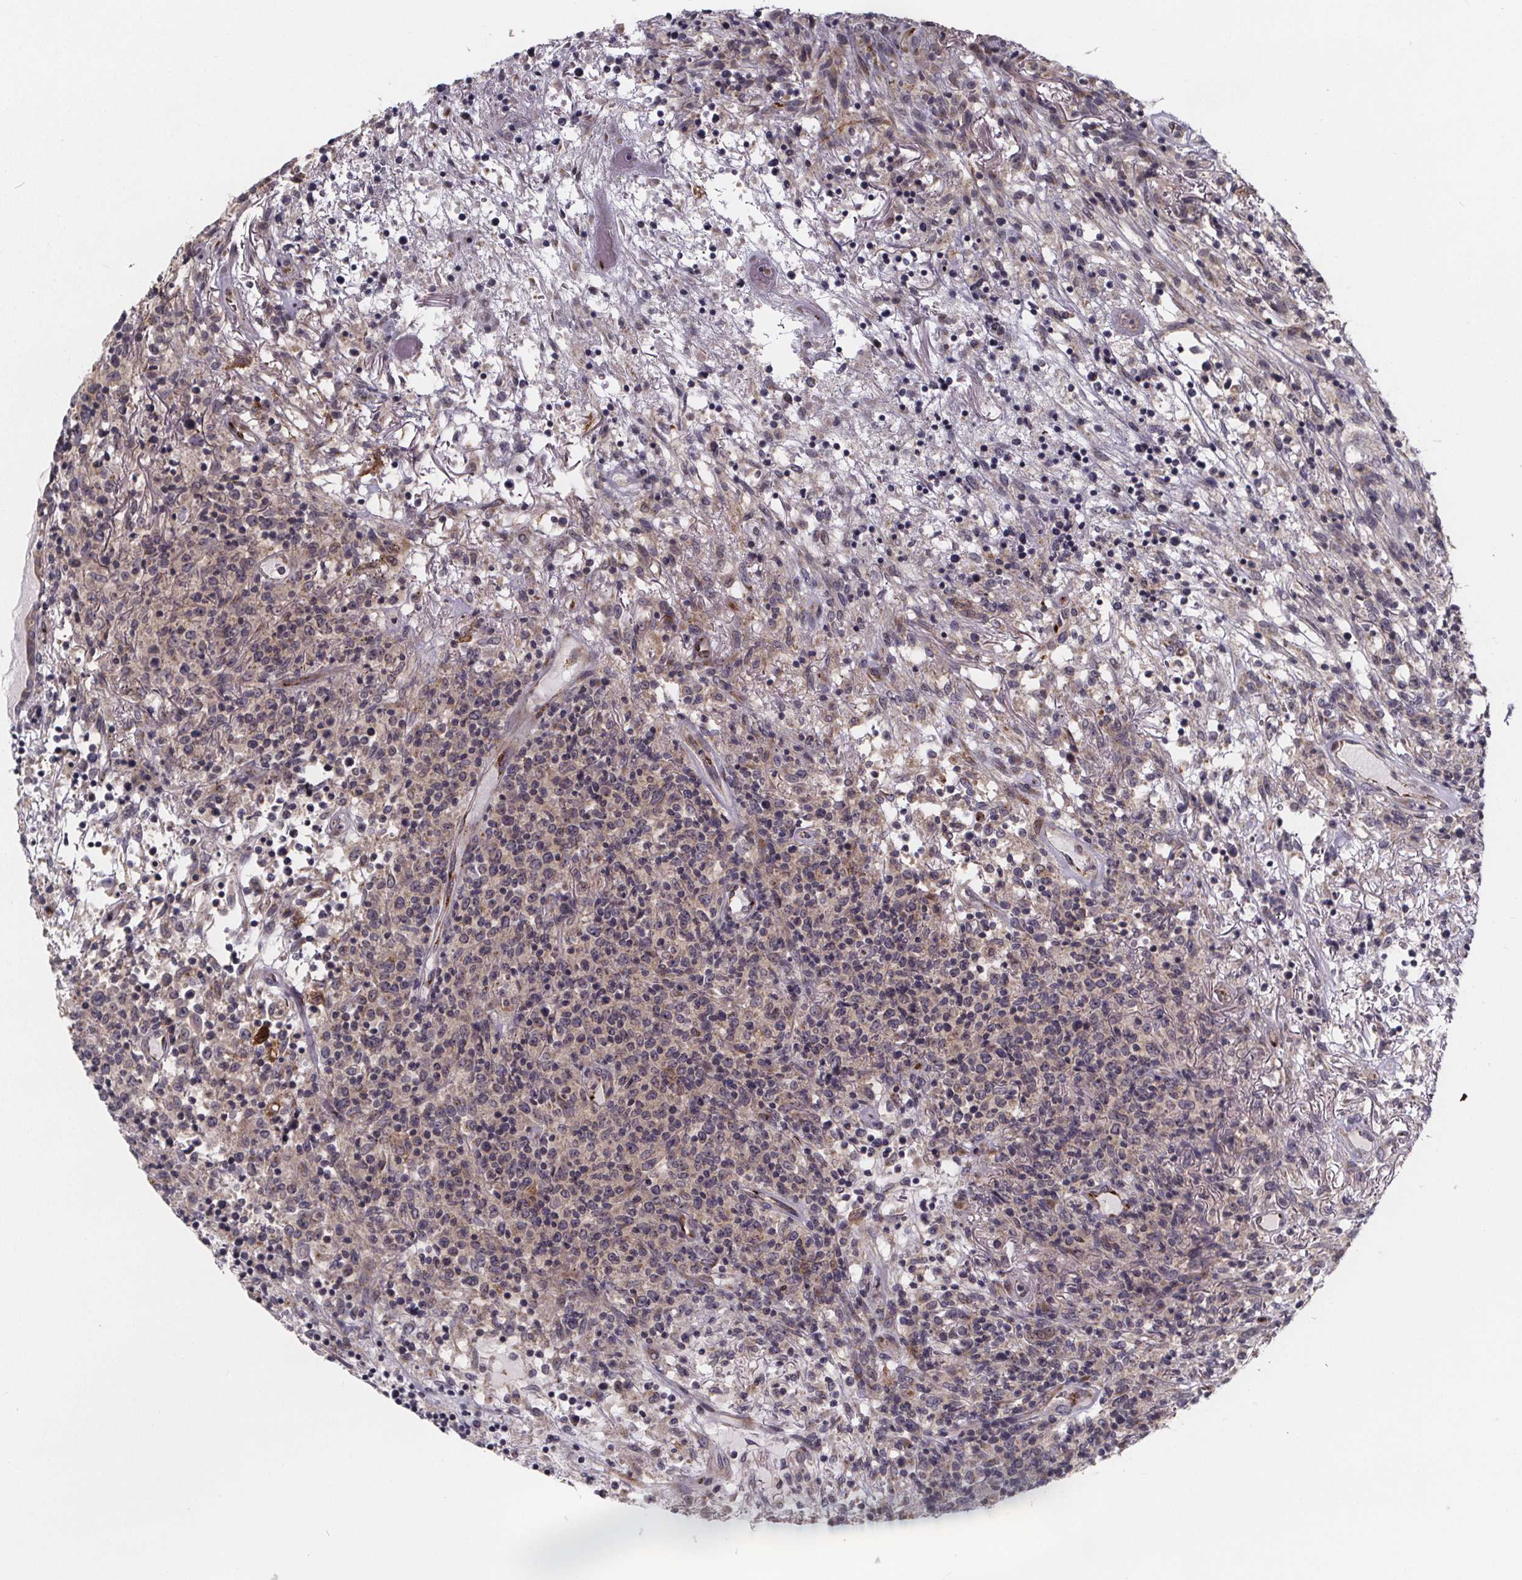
{"staining": {"intensity": "negative", "quantity": "none", "location": "none"}, "tissue": "lymphoma", "cell_type": "Tumor cells", "image_type": "cancer", "snomed": [{"axis": "morphology", "description": "Malignant lymphoma, non-Hodgkin's type, High grade"}, {"axis": "topography", "description": "Lung"}], "caption": "There is no significant staining in tumor cells of high-grade malignant lymphoma, non-Hodgkin's type. (Brightfield microscopy of DAB (3,3'-diaminobenzidine) immunohistochemistry at high magnification).", "gene": "NDST1", "patient": {"sex": "male", "age": 79}}